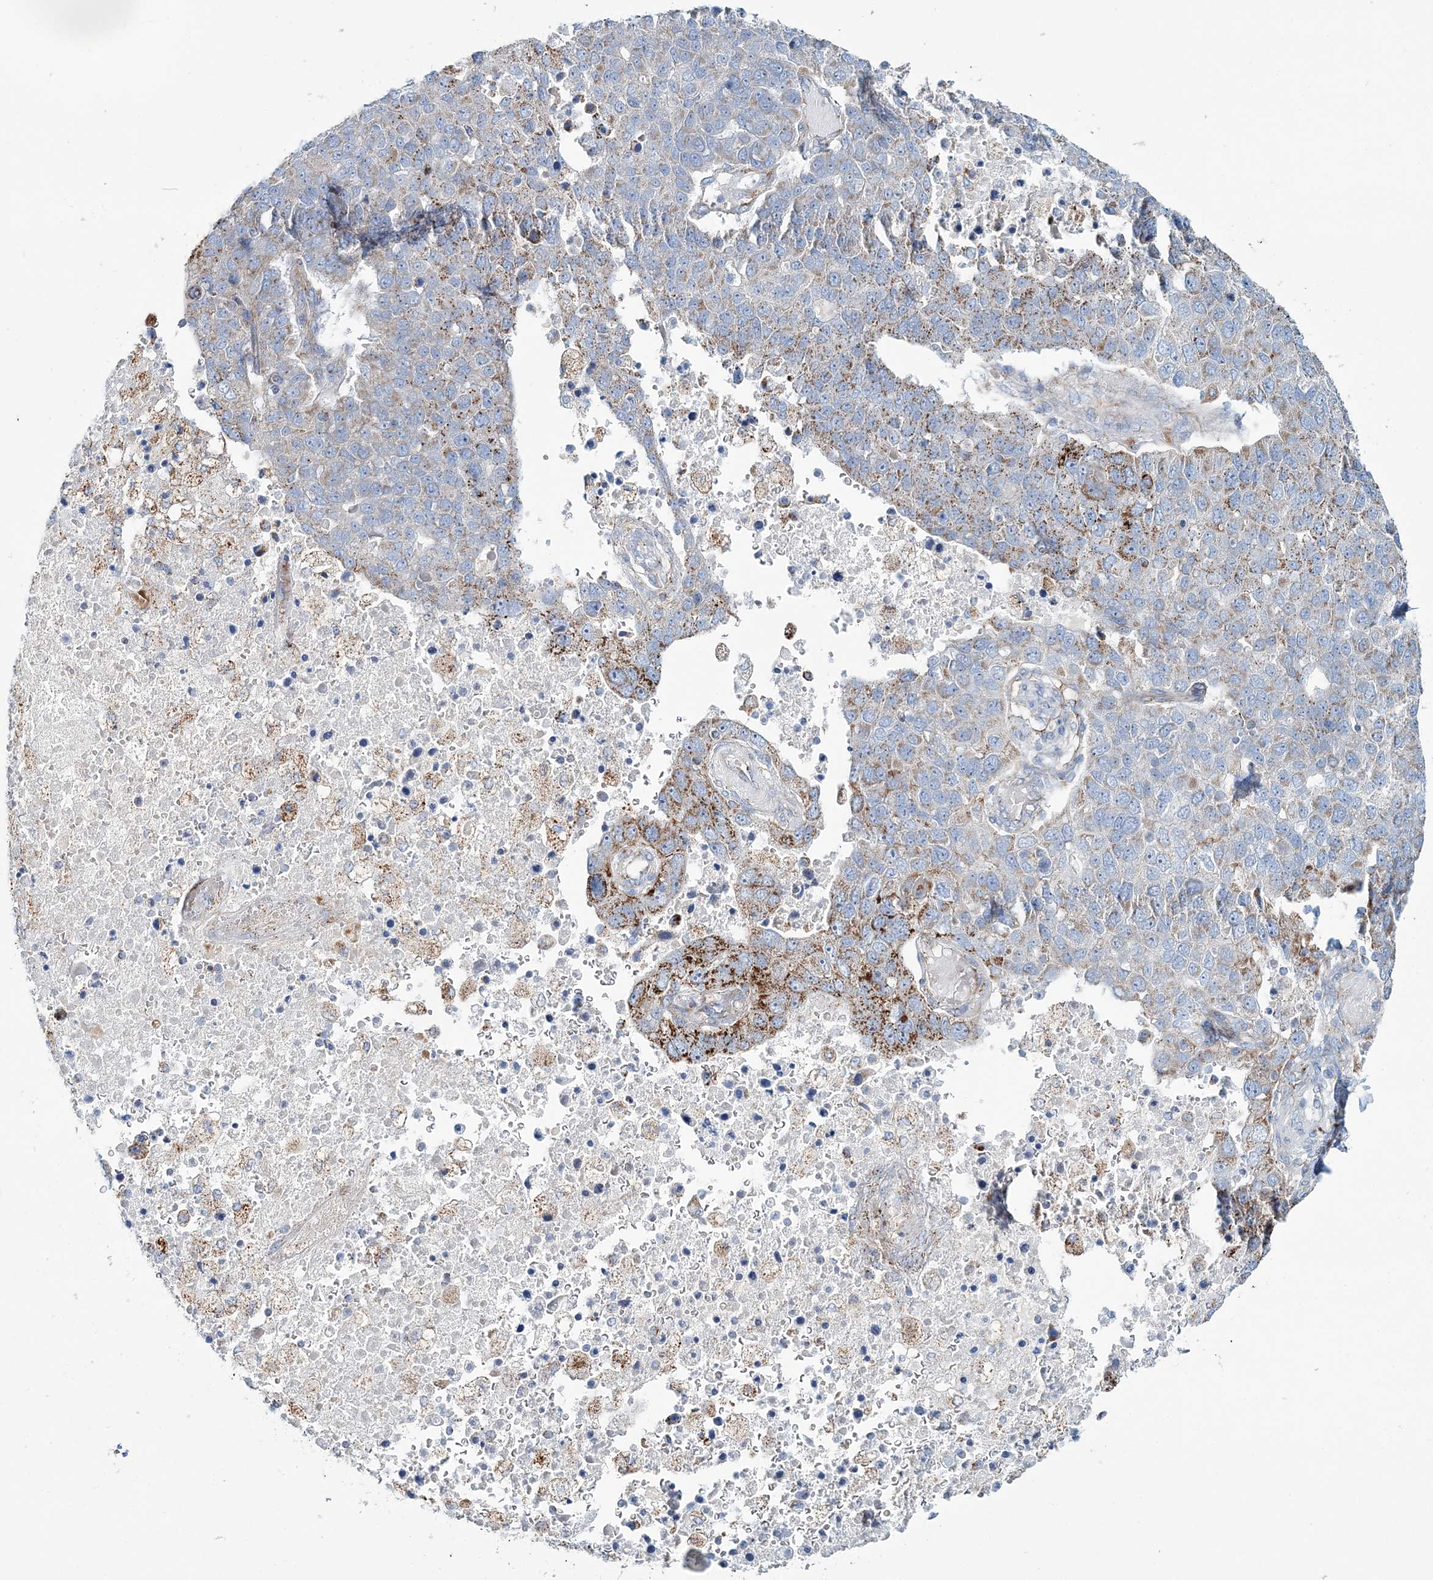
{"staining": {"intensity": "moderate", "quantity": "<25%", "location": "cytoplasmic/membranous"}, "tissue": "pancreatic cancer", "cell_type": "Tumor cells", "image_type": "cancer", "snomed": [{"axis": "morphology", "description": "Adenocarcinoma, NOS"}, {"axis": "topography", "description": "Pancreas"}], "caption": "An IHC micrograph of neoplastic tissue is shown. Protein staining in brown labels moderate cytoplasmic/membranous positivity in pancreatic adenocarcinoma within tumor cells.", "gene": "ARHGAP6", "patient": {"sex": "female", "age": 61}}